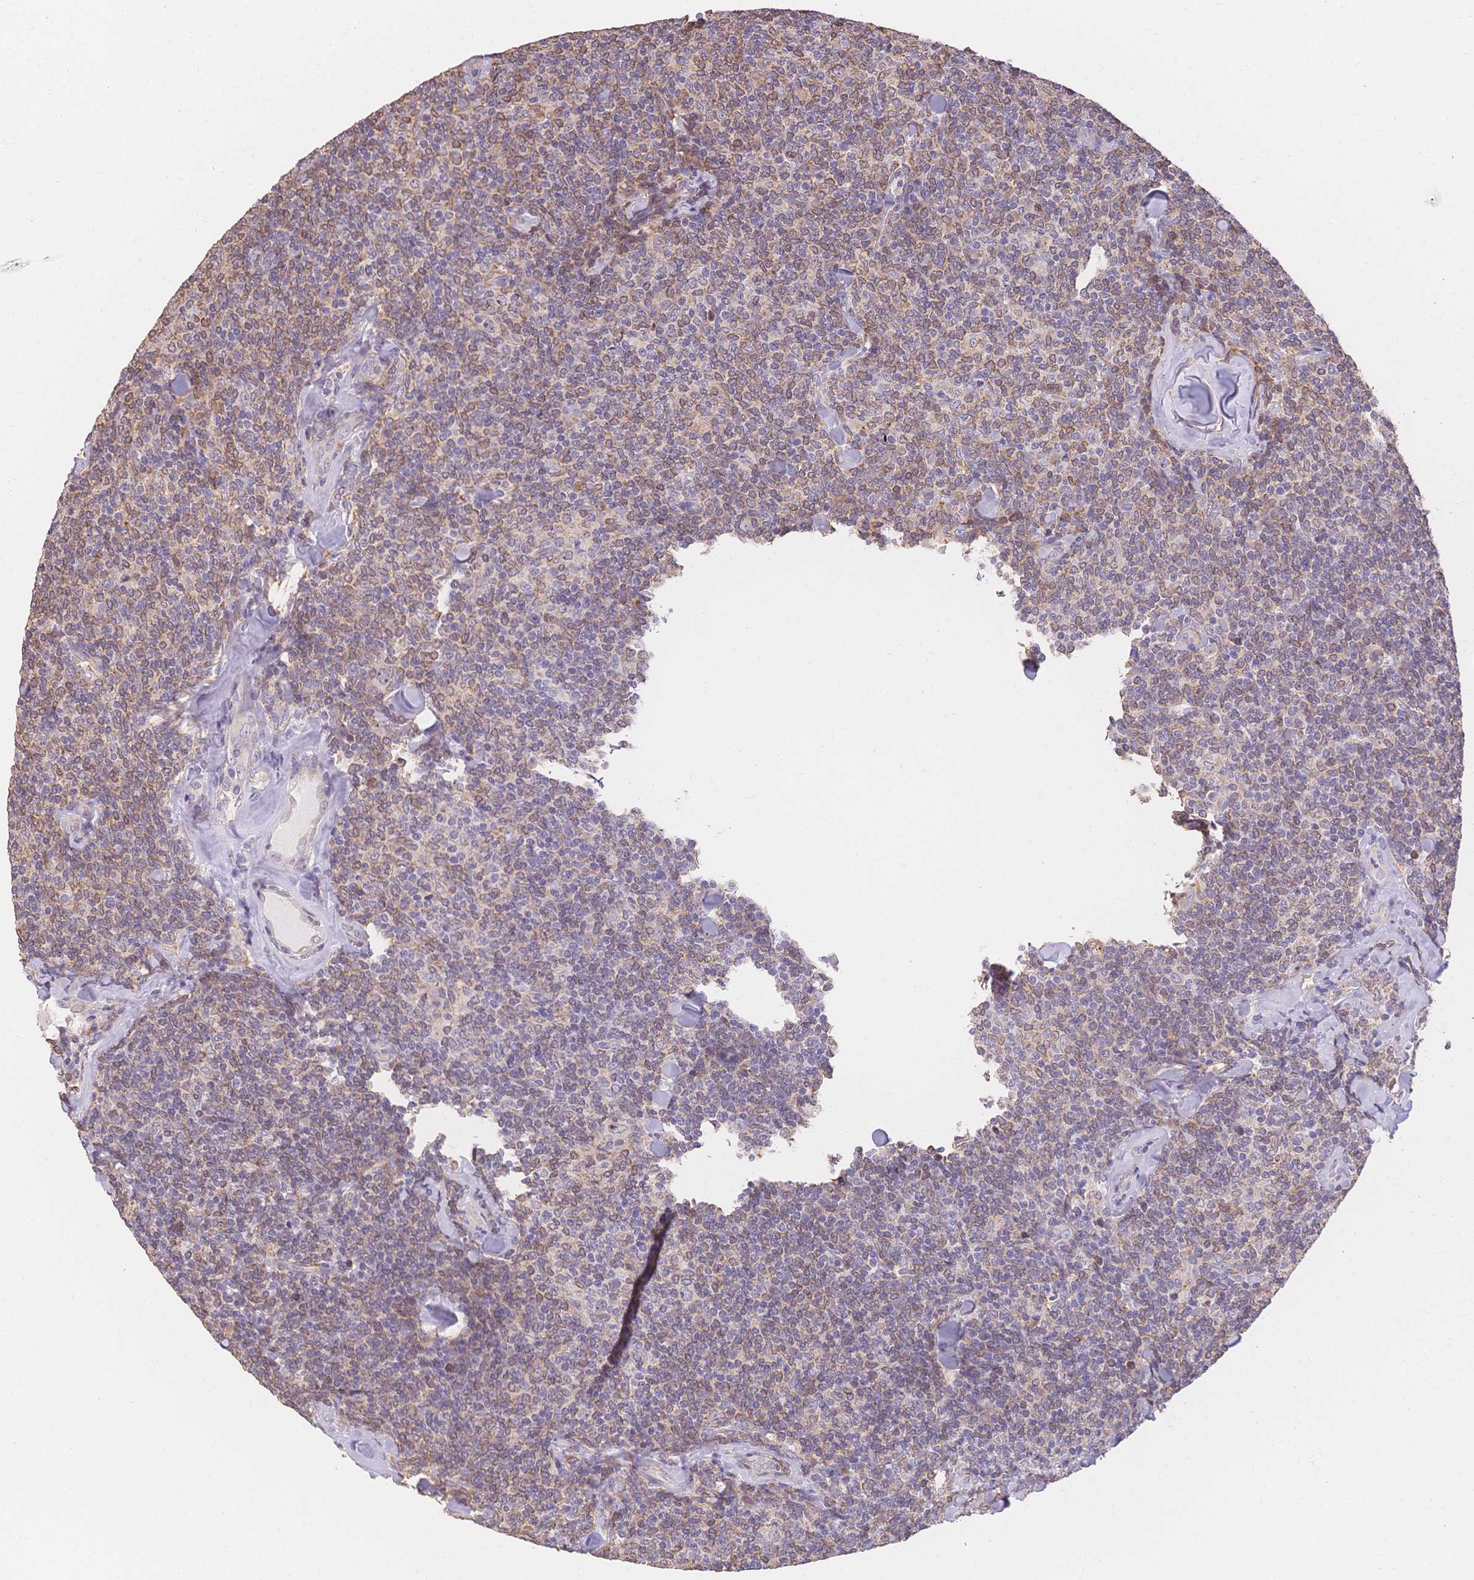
{"staining": {"intensity": "negative", "quantity": "none", "location": "none"}, "tissue": "lymphoma", "cell_type": "Tumor cells", "image_type": "cancer", "snomed": [{"axis": "morphology", "description": "Malignant lymphoma, non-Hodgkin's type, Low grade"}, {"axis": "topography", "description": "Lymph node"}], "caption": "This is an immunohistochemistry (IHC) image of low-grade malignant lymphoma, non-Hodgkin's type. There is no expression in tumor cells.", "gene": "HS3ST5", "patient": {"sex": "female", "age": 56}}